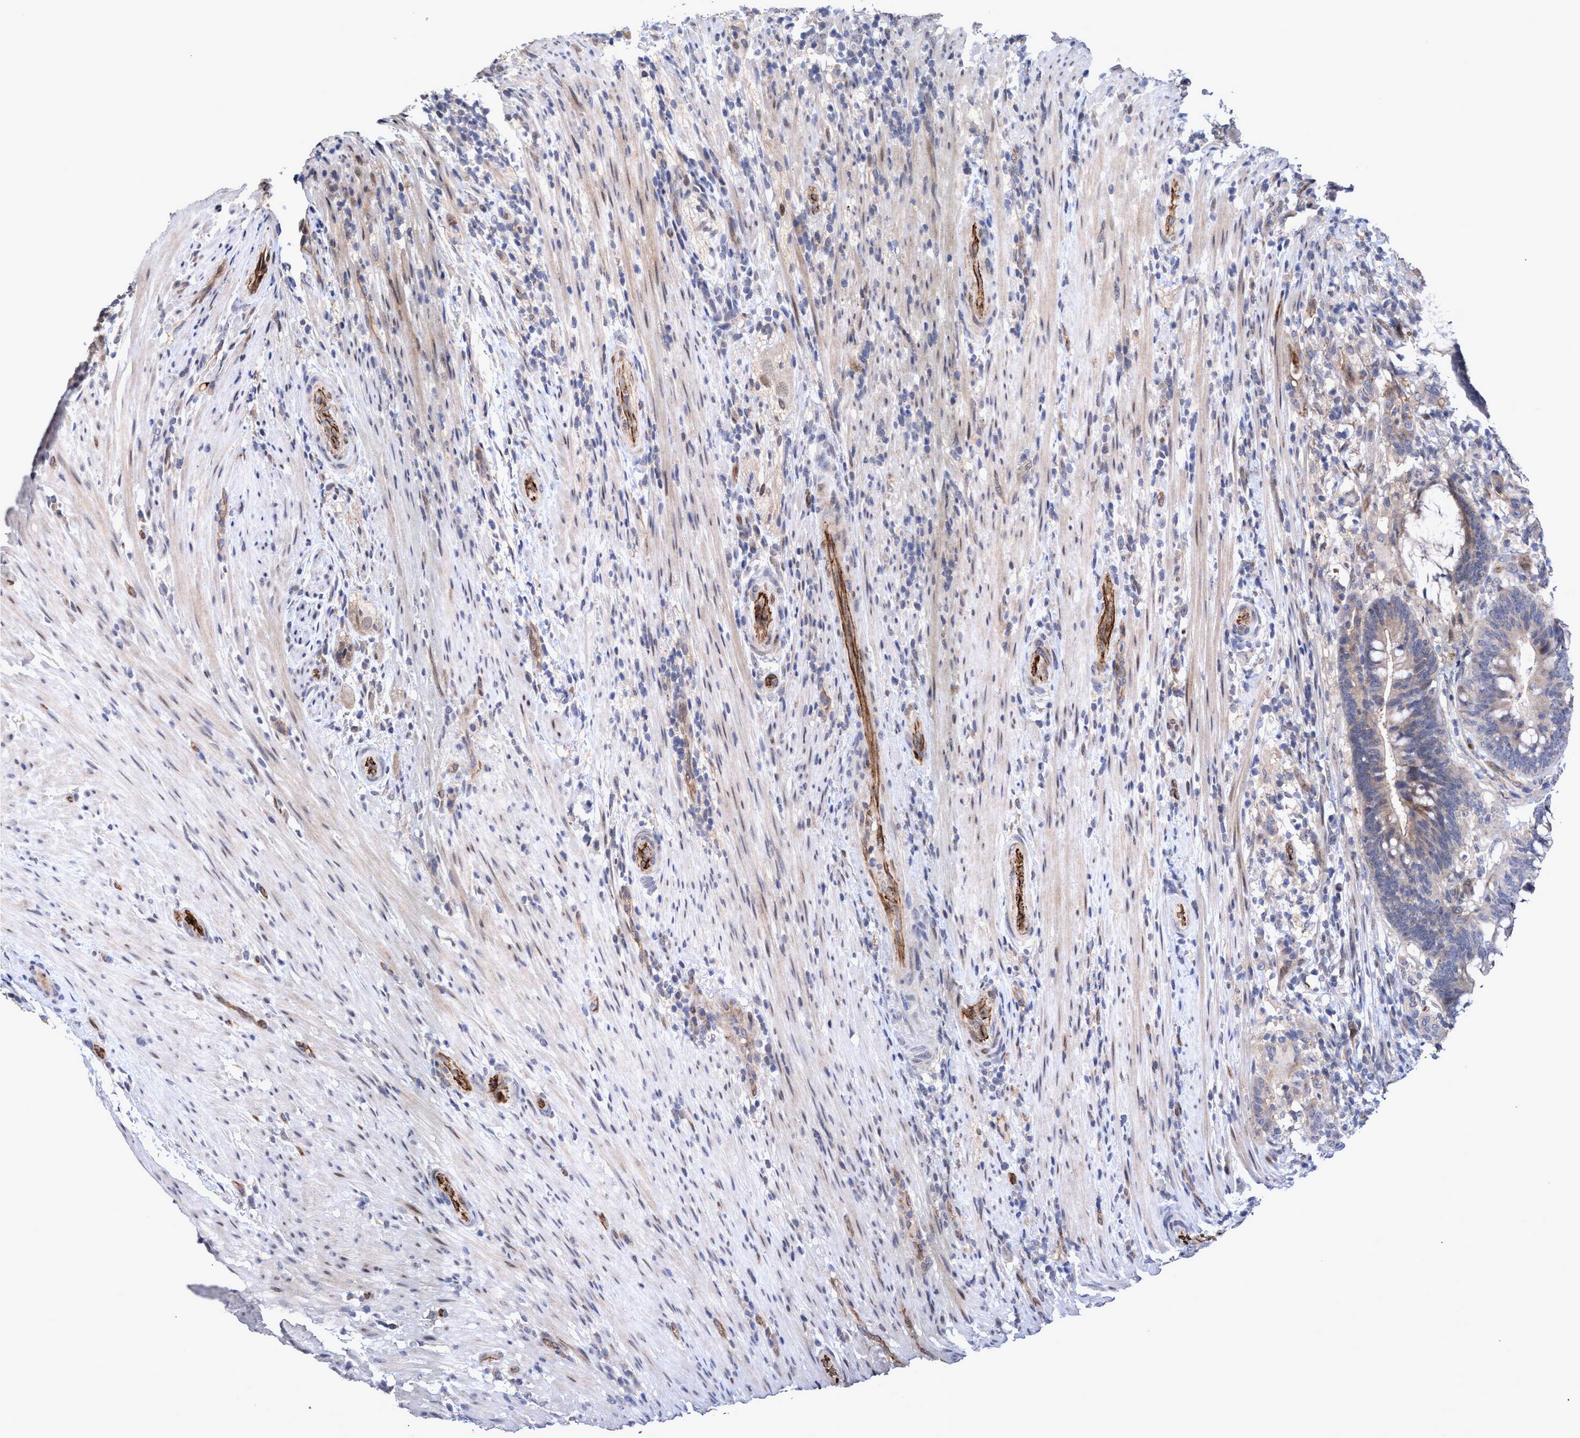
{"staining": {"intensity": "weak", "quantity": "<25%", "location": "cytoplasmic/membranous"}, "tissue": "colorectal cancer", "cell_type": "Tumor cells", "image_type": "cancer", "snomed": [{"axis": "morphology", "description": "Adenocarcinoma, NOS"}, {"axis": "topography", "description": "Colon"}], "caption": "IHC histopathology image of neoplastic tissue: colorectal adenocarcinoma stained with DAB demonstrates no significant protein positivity in tumor cells.", "gene": "ZNF750", "patient": {"sex": "female", "age": 66}}